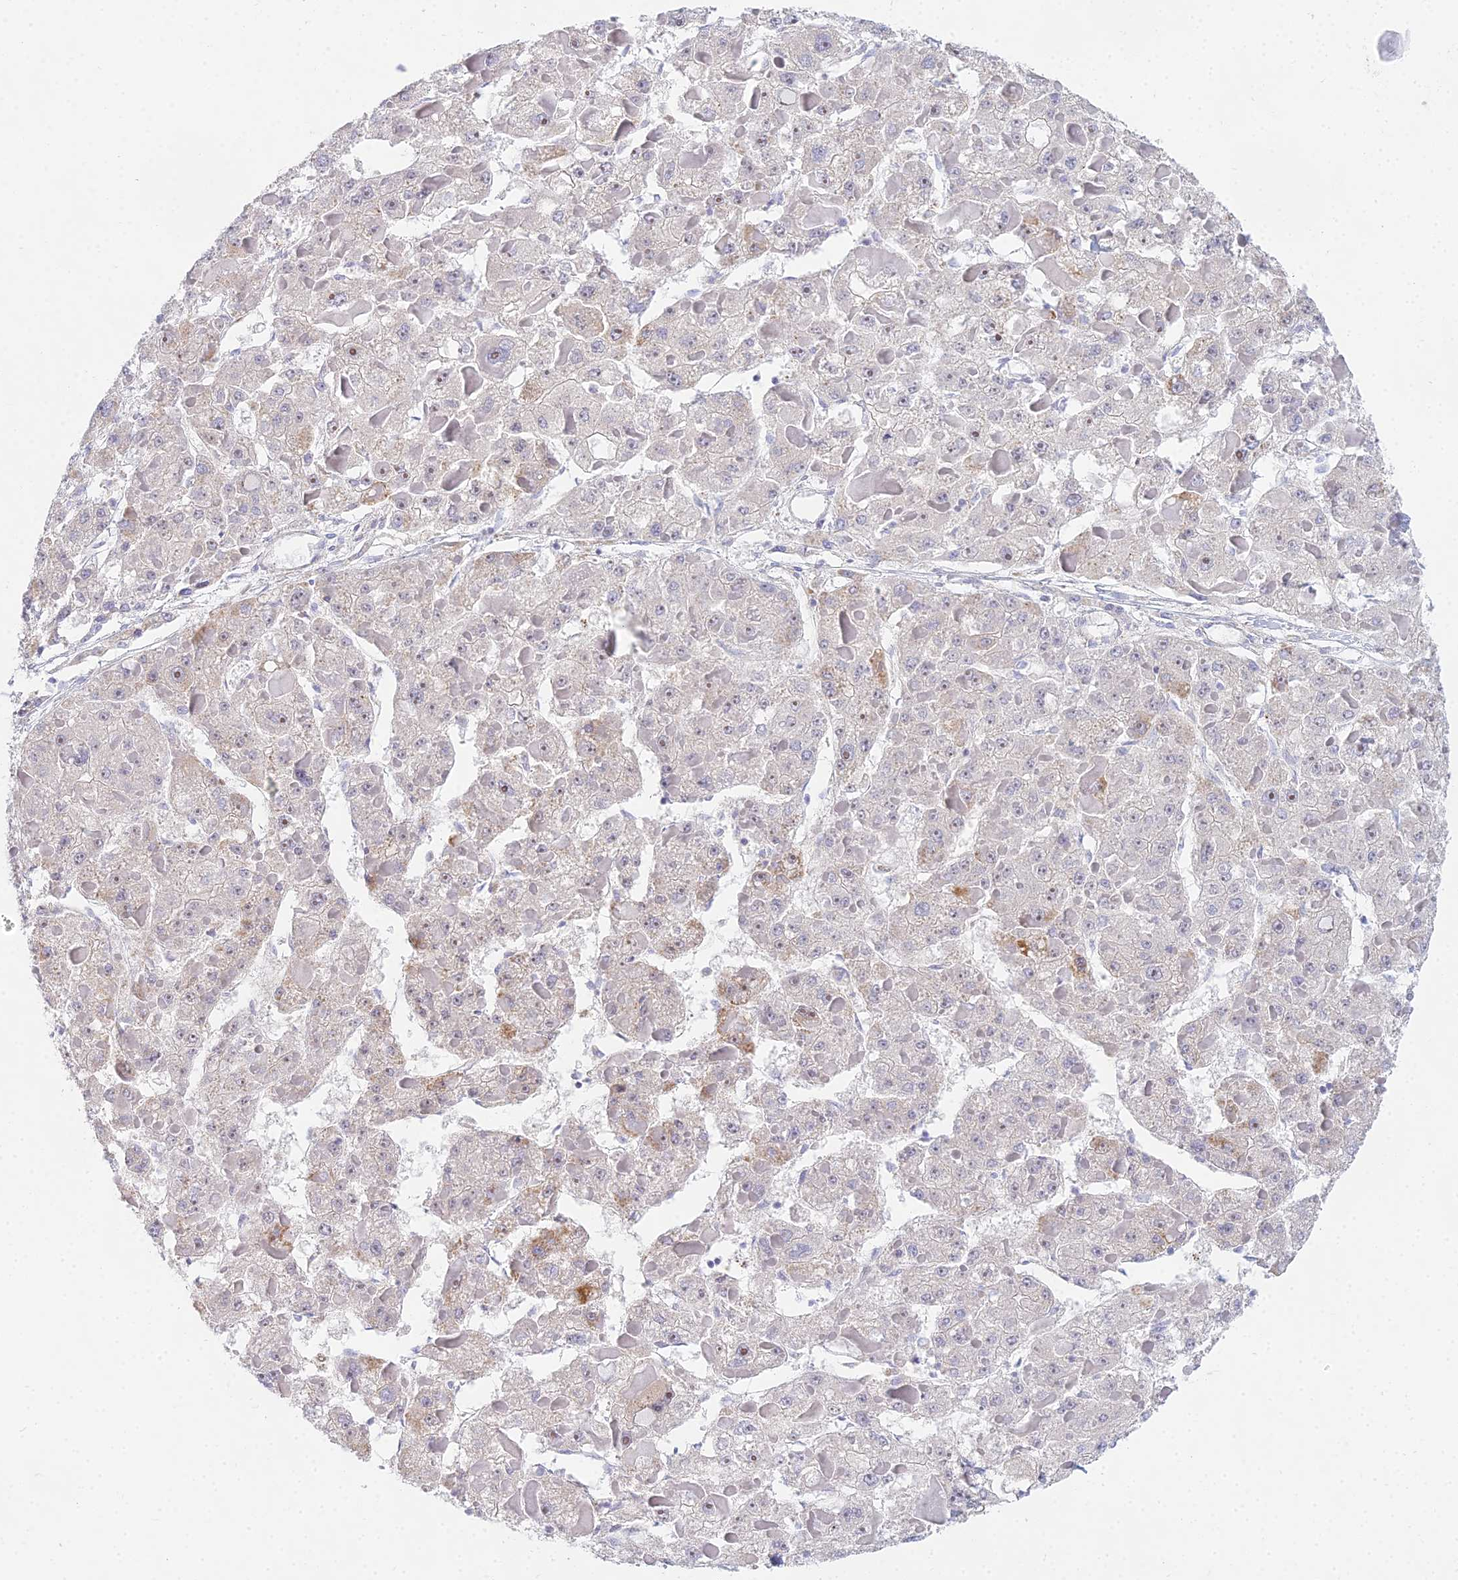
{"staining": {"intensity": "strong", "quantity": "<25%", "location": "cytoplasmic/membranous"}, "tissue": "liver cancer", "cell_type": "Tumor cells", "image_type": "cancer", "snomed": [{"axis": "morphology", "description": "Carcinoma, Hepatocellular, NOS"}, {"axis": "topography", "description": "Liver"}], "caption": "This is an image of IHC staining of liver hepatocellular carcinoma, which shows strong expression in the cytoplasmic/membranous of tumor cells.", "gene": "PRR13", "patient": {"sex": "female", "age": 73}}